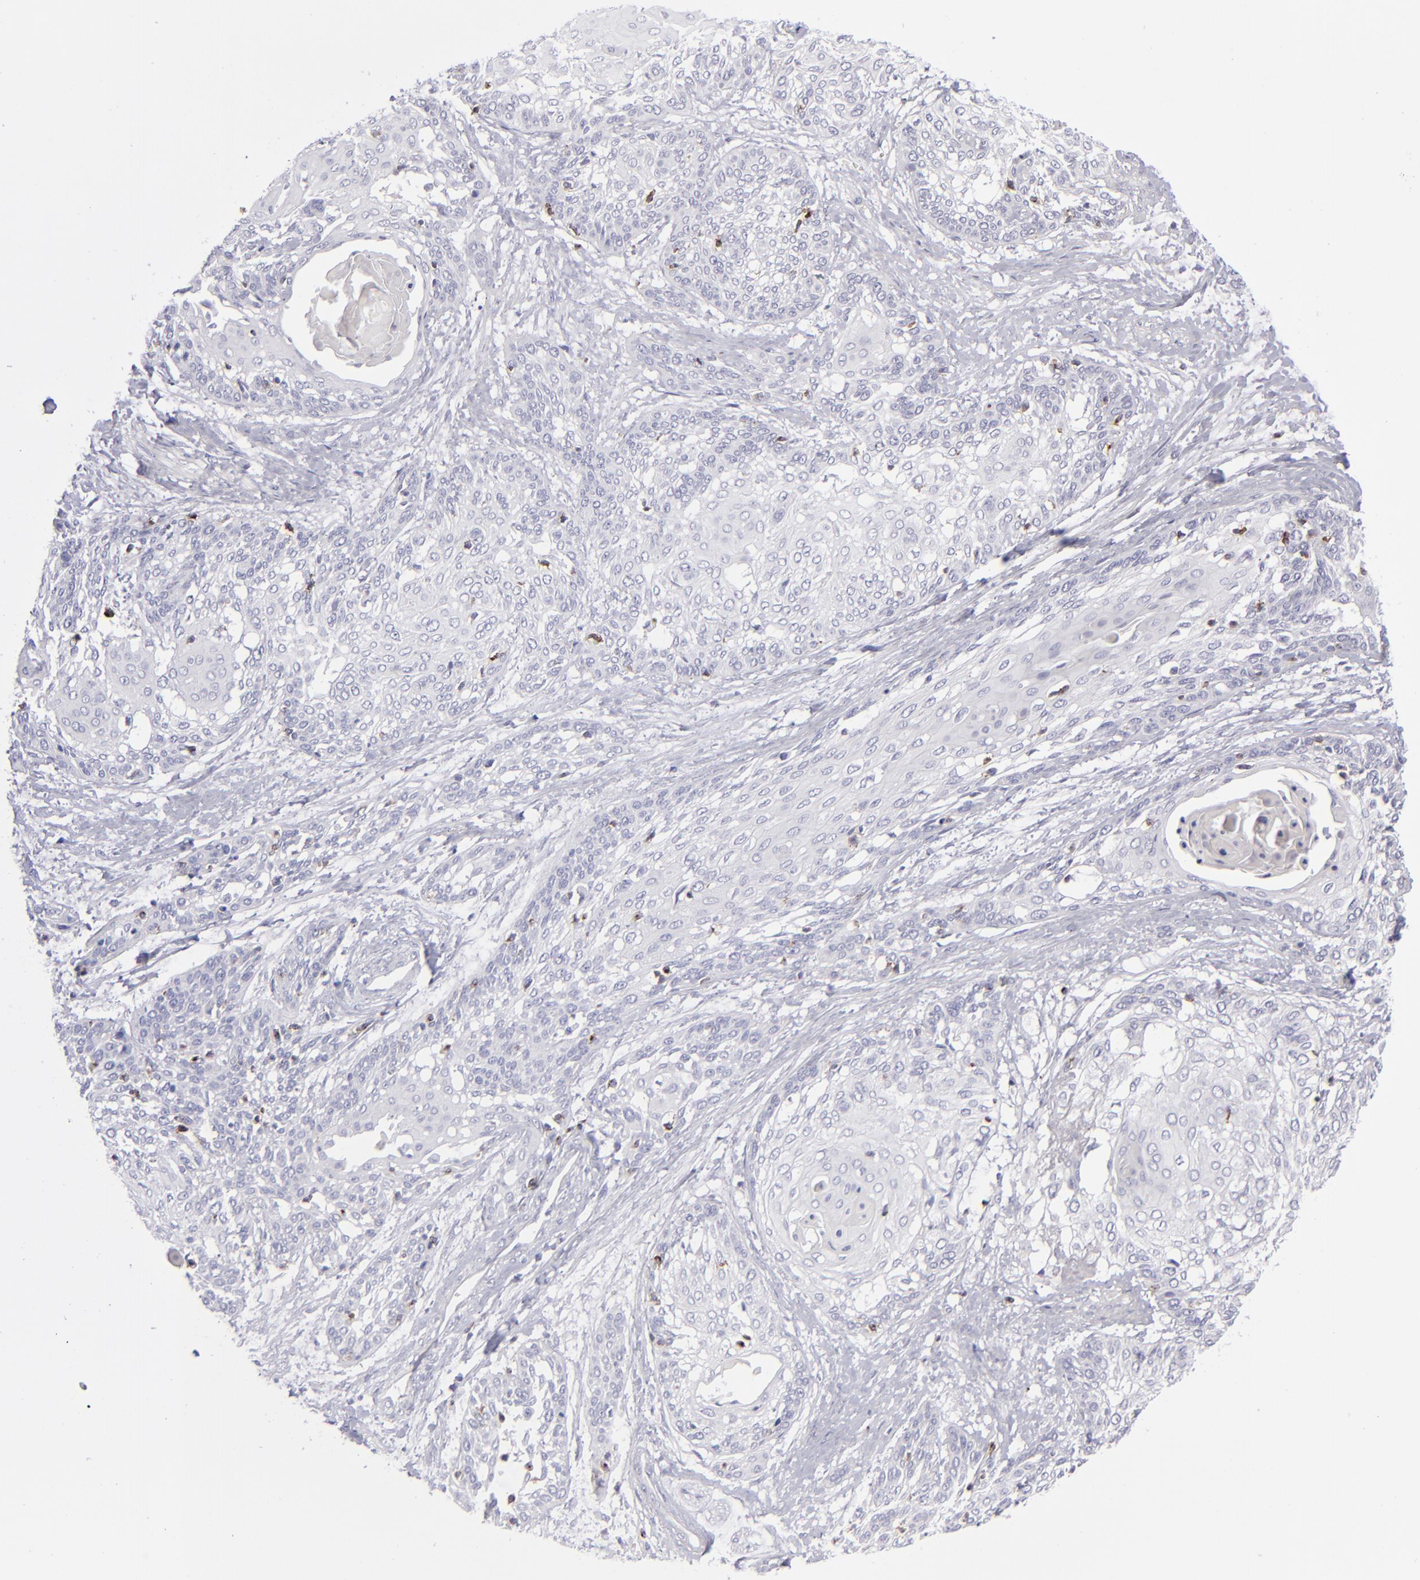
{"staining": {"intensity": "negative", "quantity": "none", "location": "none"}, "tissue": "cervical cancer", "cell_type": "Tumor cells", "image_type": "cancer", "snomed": [{"axis": "morphology", "description": "Squamous cell carcinoma, NOS"}, {"axis": "topography", "description": "Cervix"}], "caption": "There is no significant expression in tumor cells of cervical cancer (squamous cell carcinoma).", "gene": "CD2", "patient": {"sex": "female", "age": 57}}